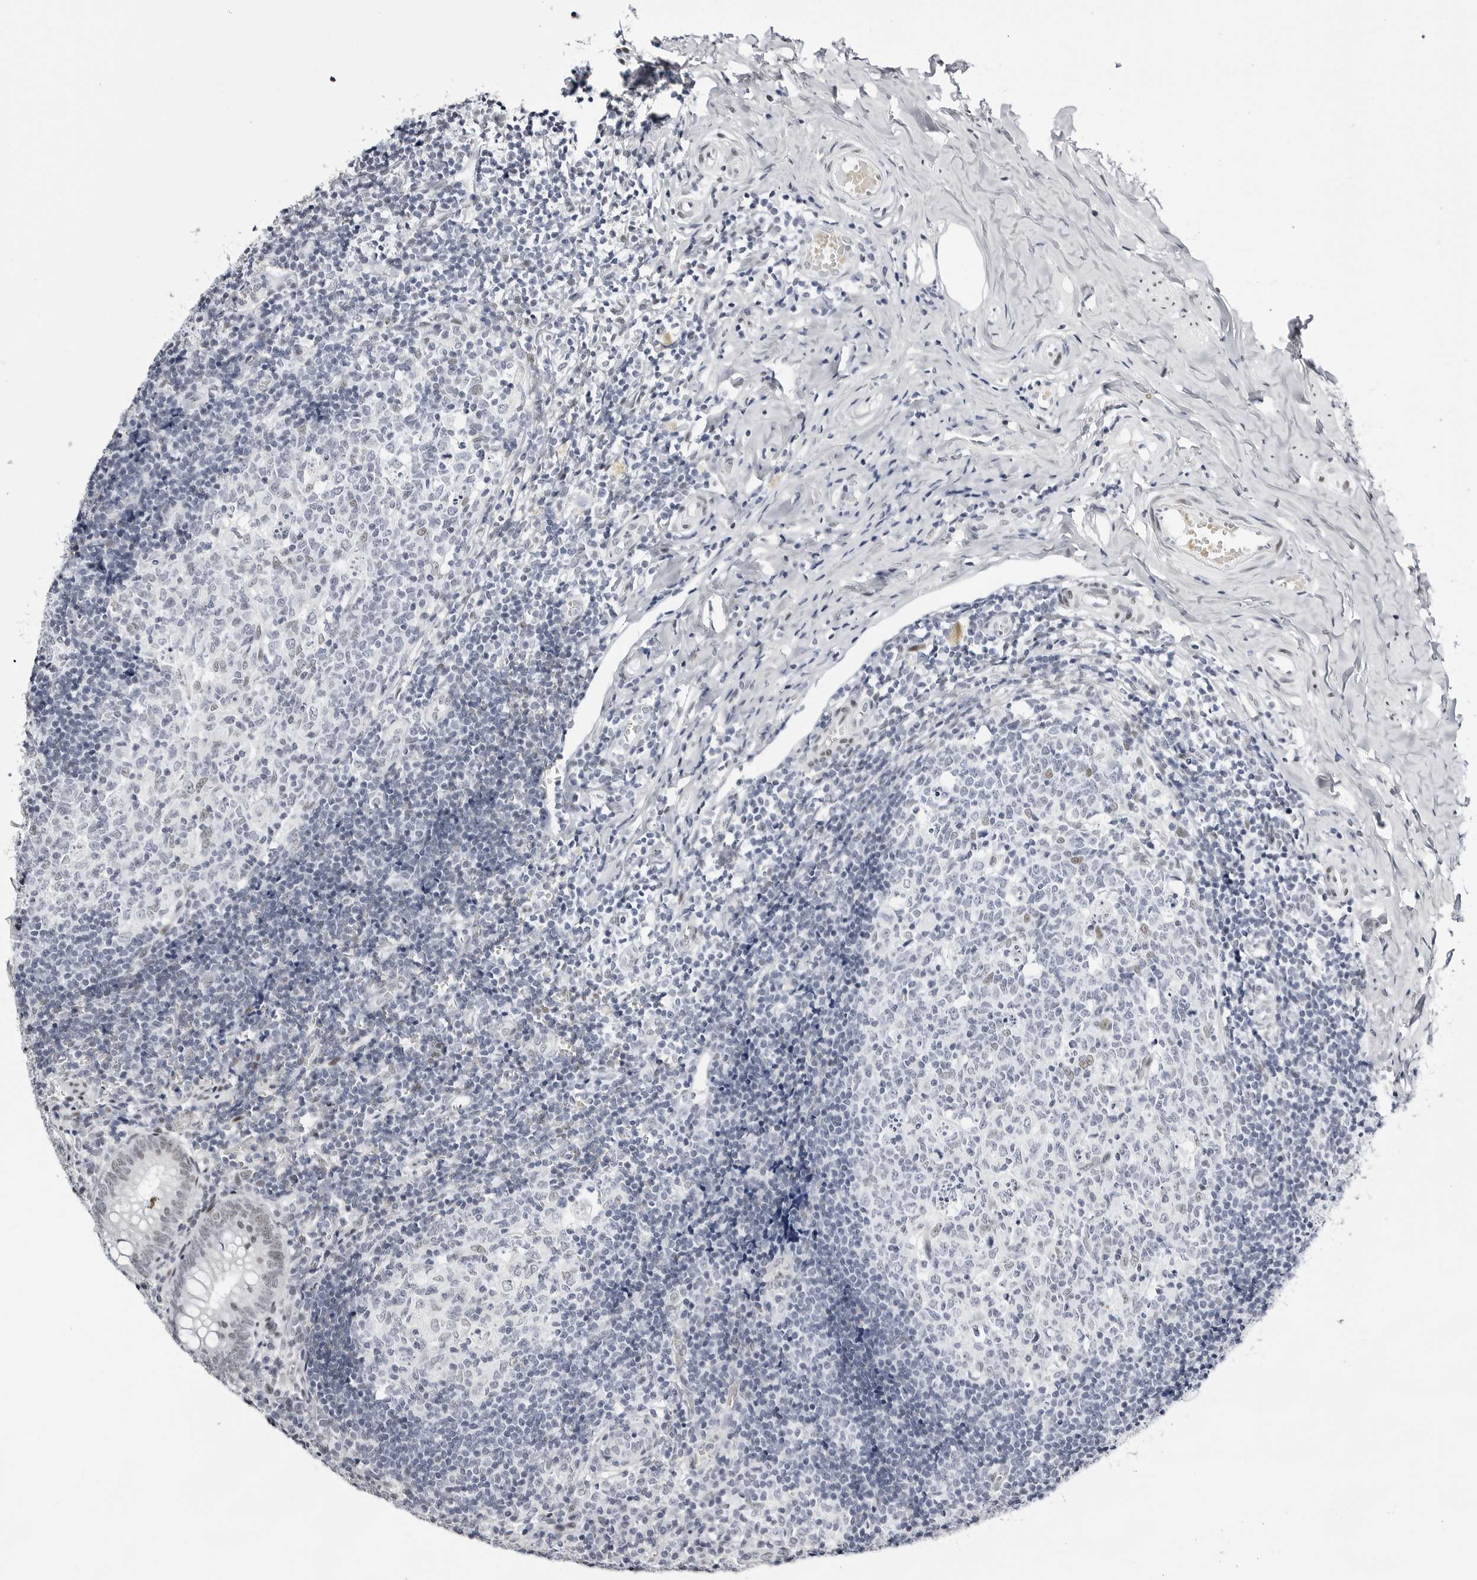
{"staining": {"intensity": "weak", "quantity": "<25%", "location": "nuclear"}, "tissue": "appendix", "cell_type": "Glandular cells", "image_type": "normal", "snomed": [{"axis": "morphology", "description": "Normal tissue, NOS"}, {"axis": "topography", "description": "Appendix"}], "caption": "Glandular cells are negative for protein expression in unremarkable human appendix. The staining was performed using DAB (3,3'-diaminobenzidine) to visualize the protein expression in brown, while the nuclei were stained in blue with hematoxylin (Magnification: 20x).", "gene": "VEZF1", "patient": {"sex": "male", "age": 8}}